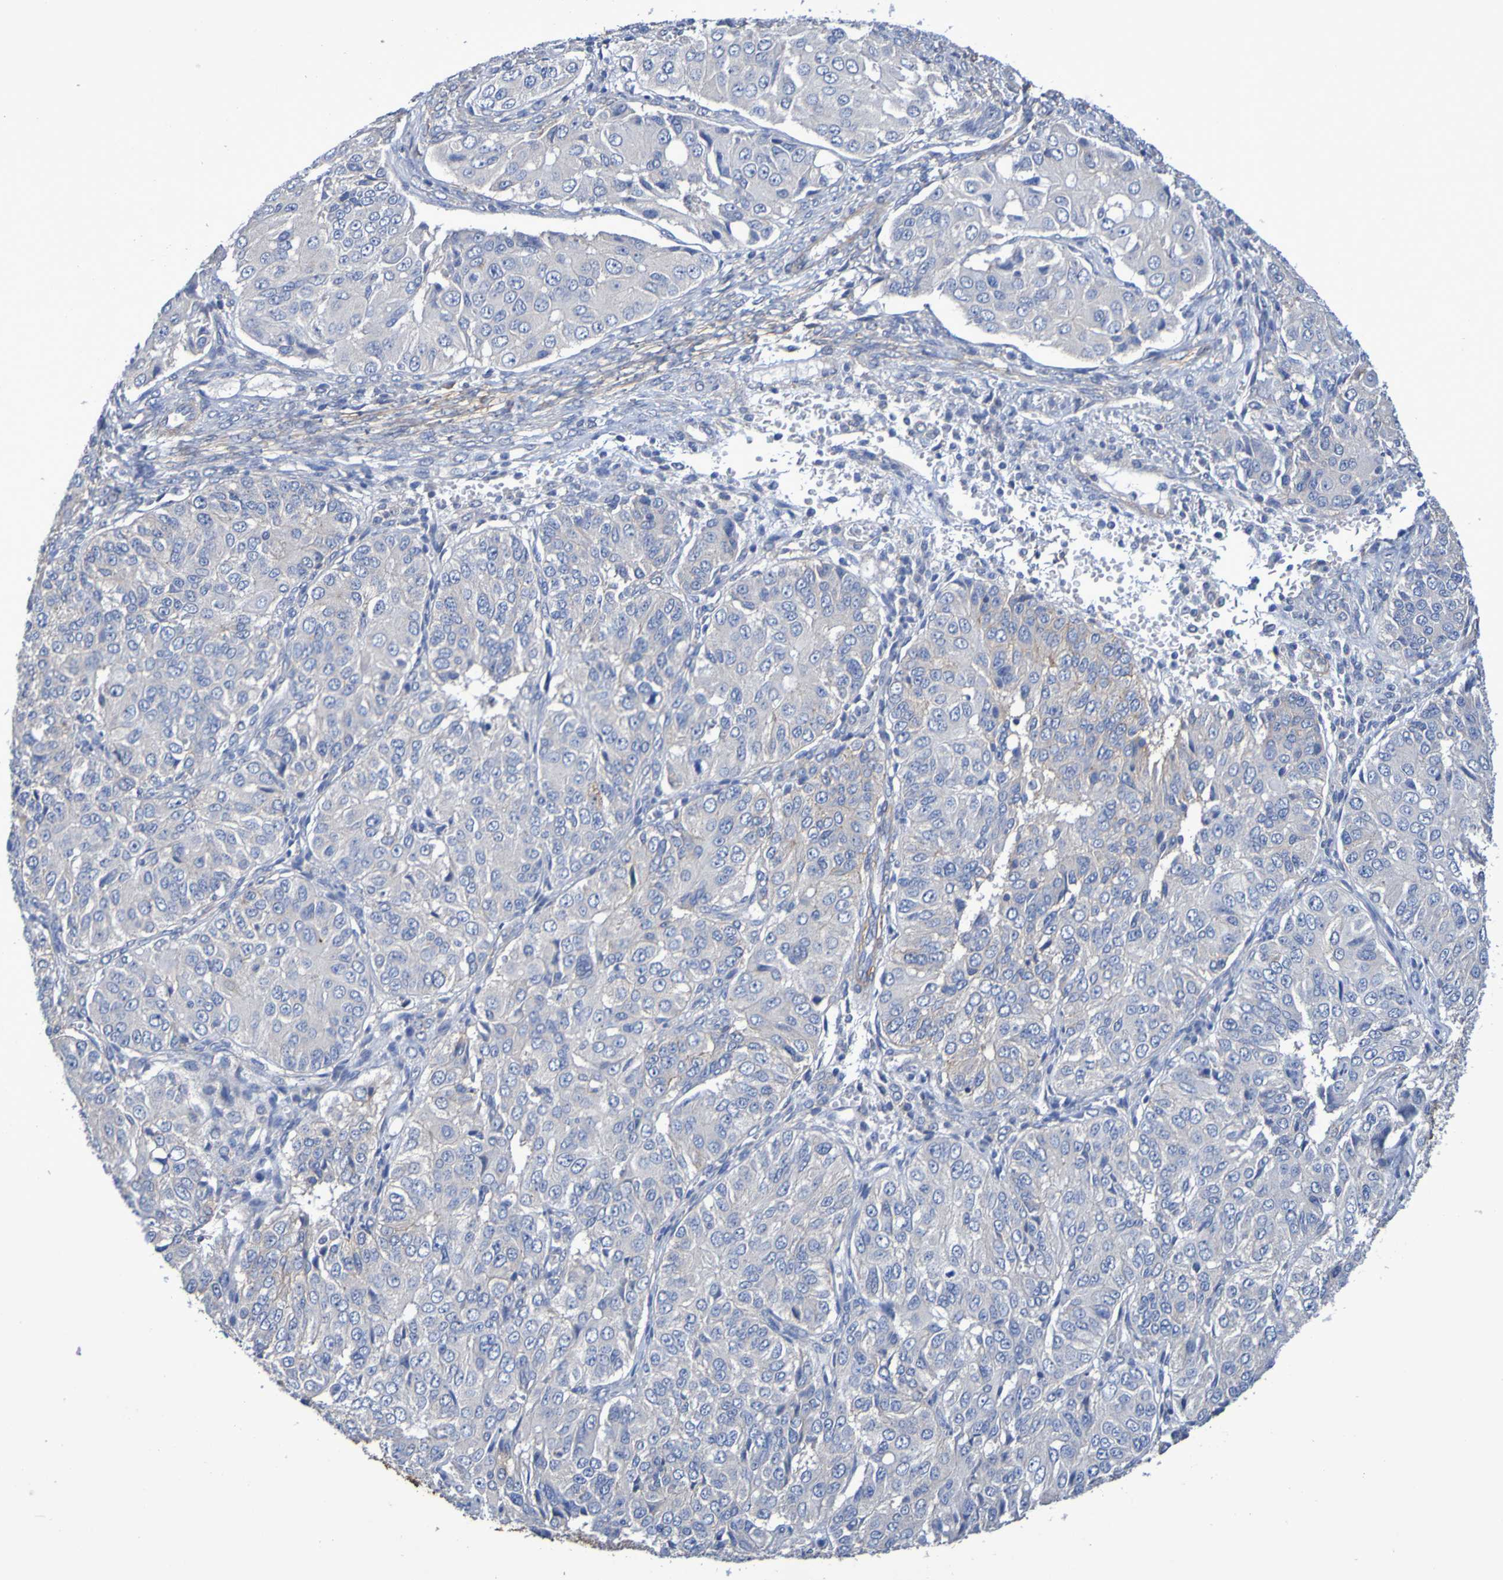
{"staining": {"intensity": "negative", "quantity": "none", "location": "none"}, "tissue": "ovarian cancer", "cell_type": "Tumor cells", "image_type": "cancer", "snomed": [{"axis": "morphology", "description": "Carcinoma, endometroid"}, {"axis": "topography", "description": "Ovary"}], "caption": "Immunohistochemistry (IHC) of human ovarian endometroid carcinoma demonstrates no expression in tumor cells.", "gene": "SRPRB", "patient": {"sex": "female", "age": 51}}